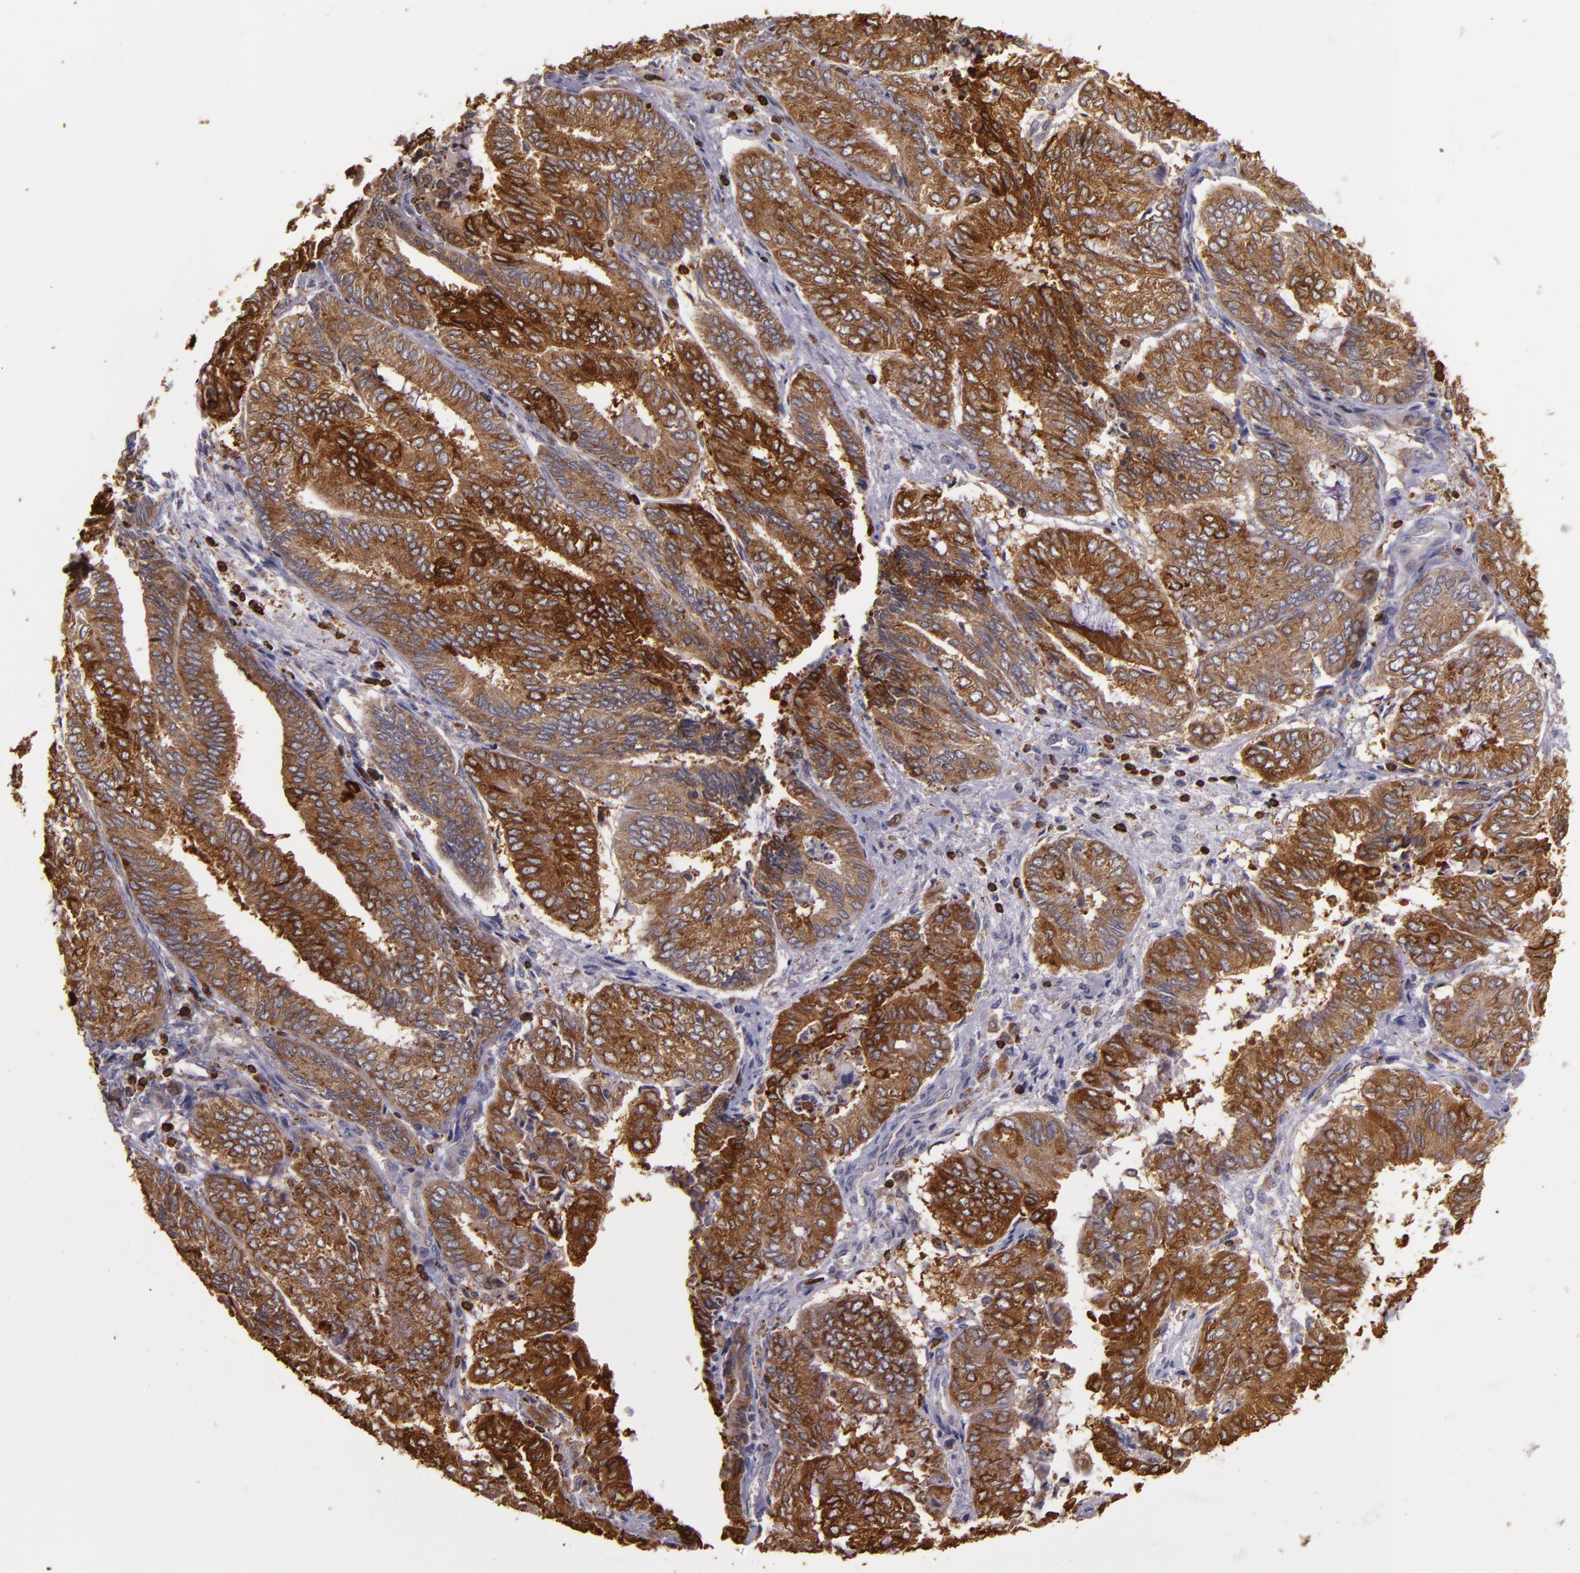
{"staining": {"intensity": "strong", "quantity": ">75%", "location": "cytoplasmic/membranous"}, "tissue": "endometrial cancer", "cell_type": "Tumor cells", "image_type": "cancer", "snomed": [{"axis": "morphology", "description": "Adenocarcinoma, NOS"}, {"axis": "topography", "description": "Endometrium"}], "caption": "High-power microscopy captured an immunohistochemistry histopathology image of adenocarcinoma (endometrial), revealing strong cytoplasmic/membranous expression in approximately >75% of tumor cells.", "gene": "SLC9A3R1", "patient": {"sex": "female", "age": 59}}